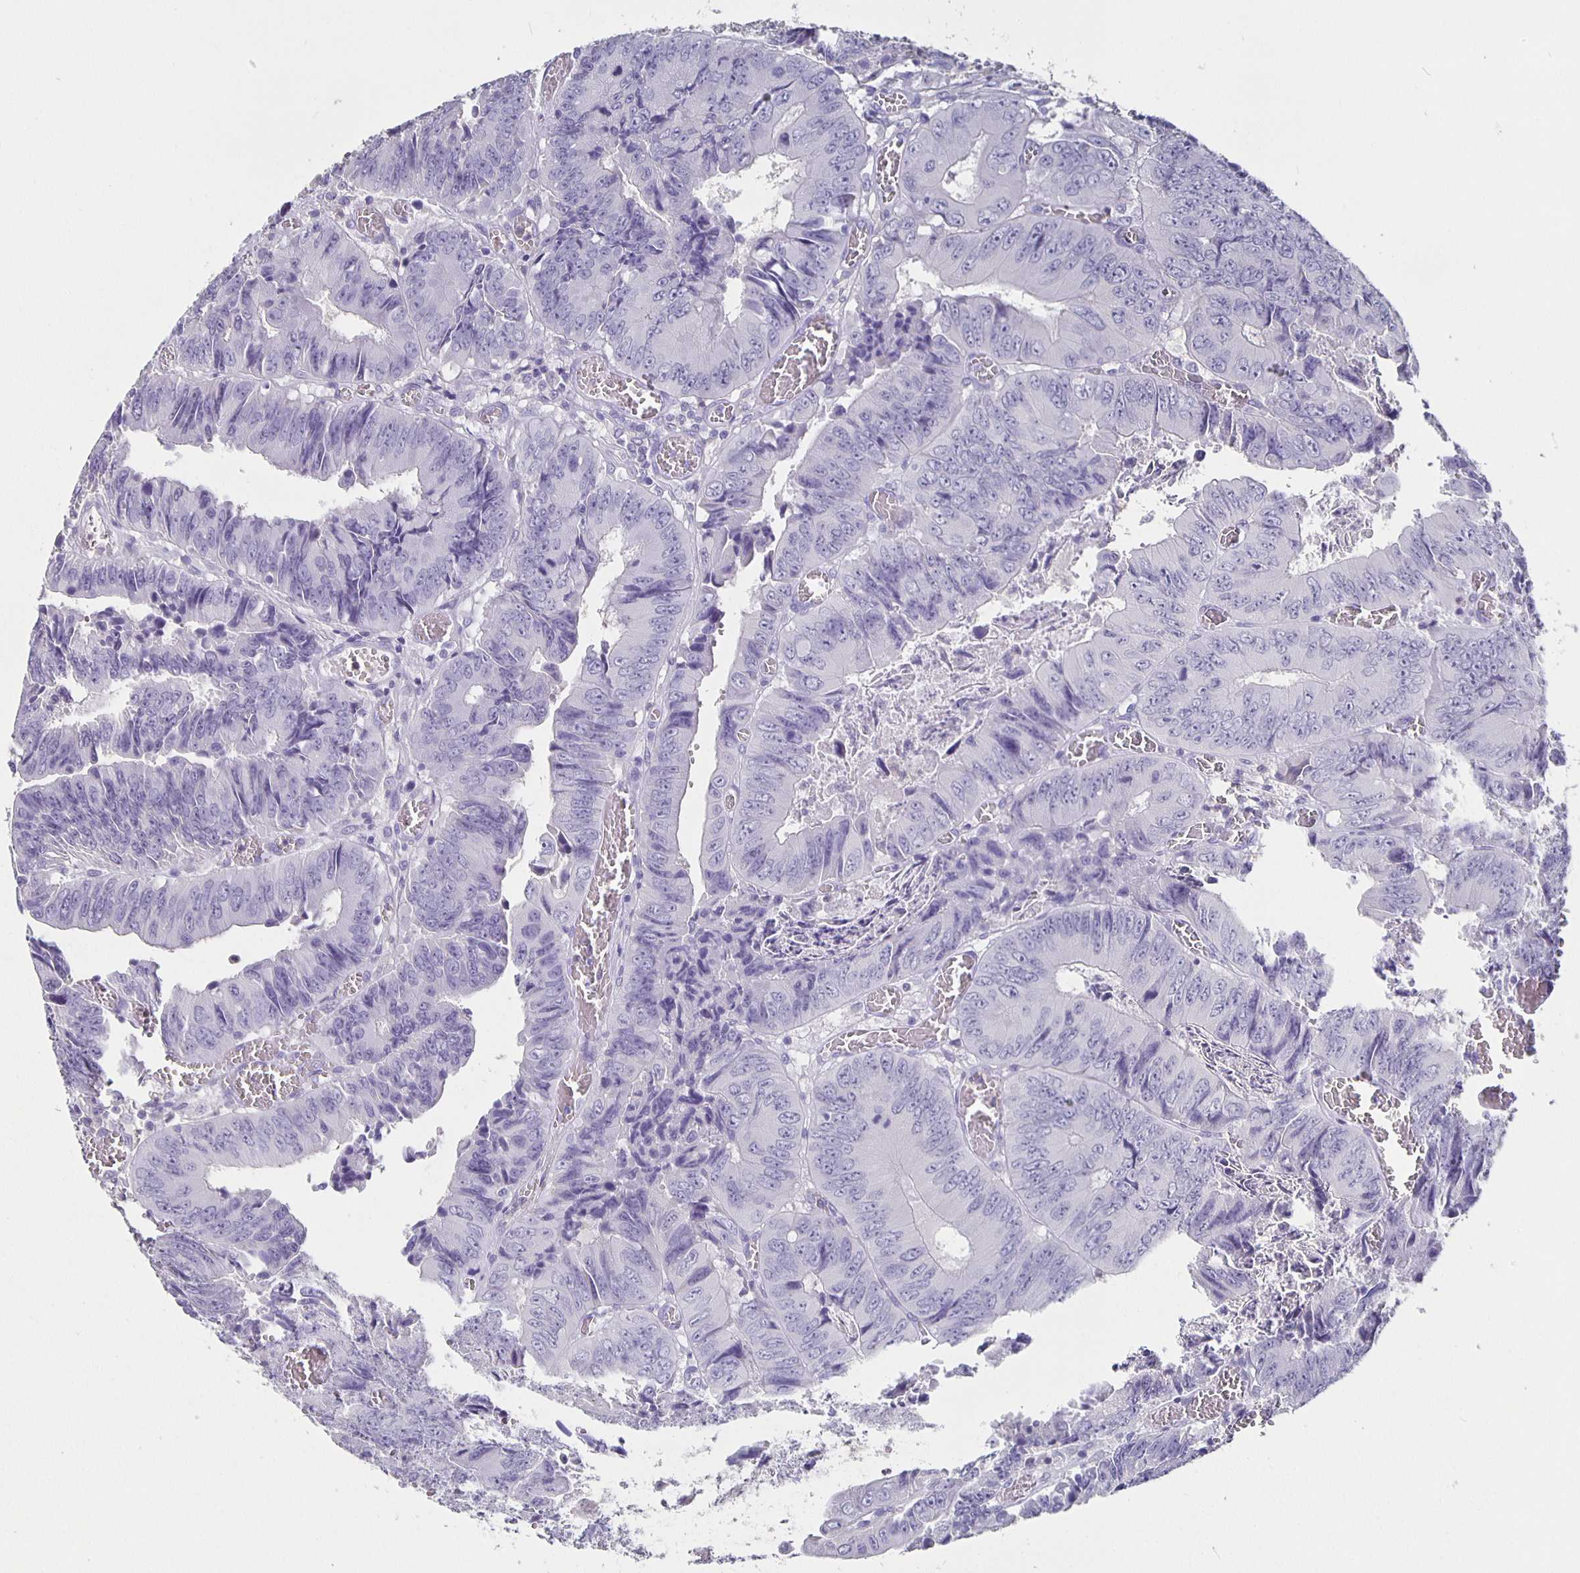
{"staining": {"intensity": "negative", "quantity": "none", "location": "none"}, "tissue": "colorectal cancer", "cell_type": "Tumor cells", "image_type": "cancer", "snomed": [{"axis": "morphology", "description": "Adenocarcinoma, NOS"}, {"axis": "topography", "description": "Colon"}], "caption": "Colorectal cancer was stained to show a protein in brown. There is no significant expression in tumor cells.", "gene": "GPX4", "patient": {"sex": "female", "age": 84}}